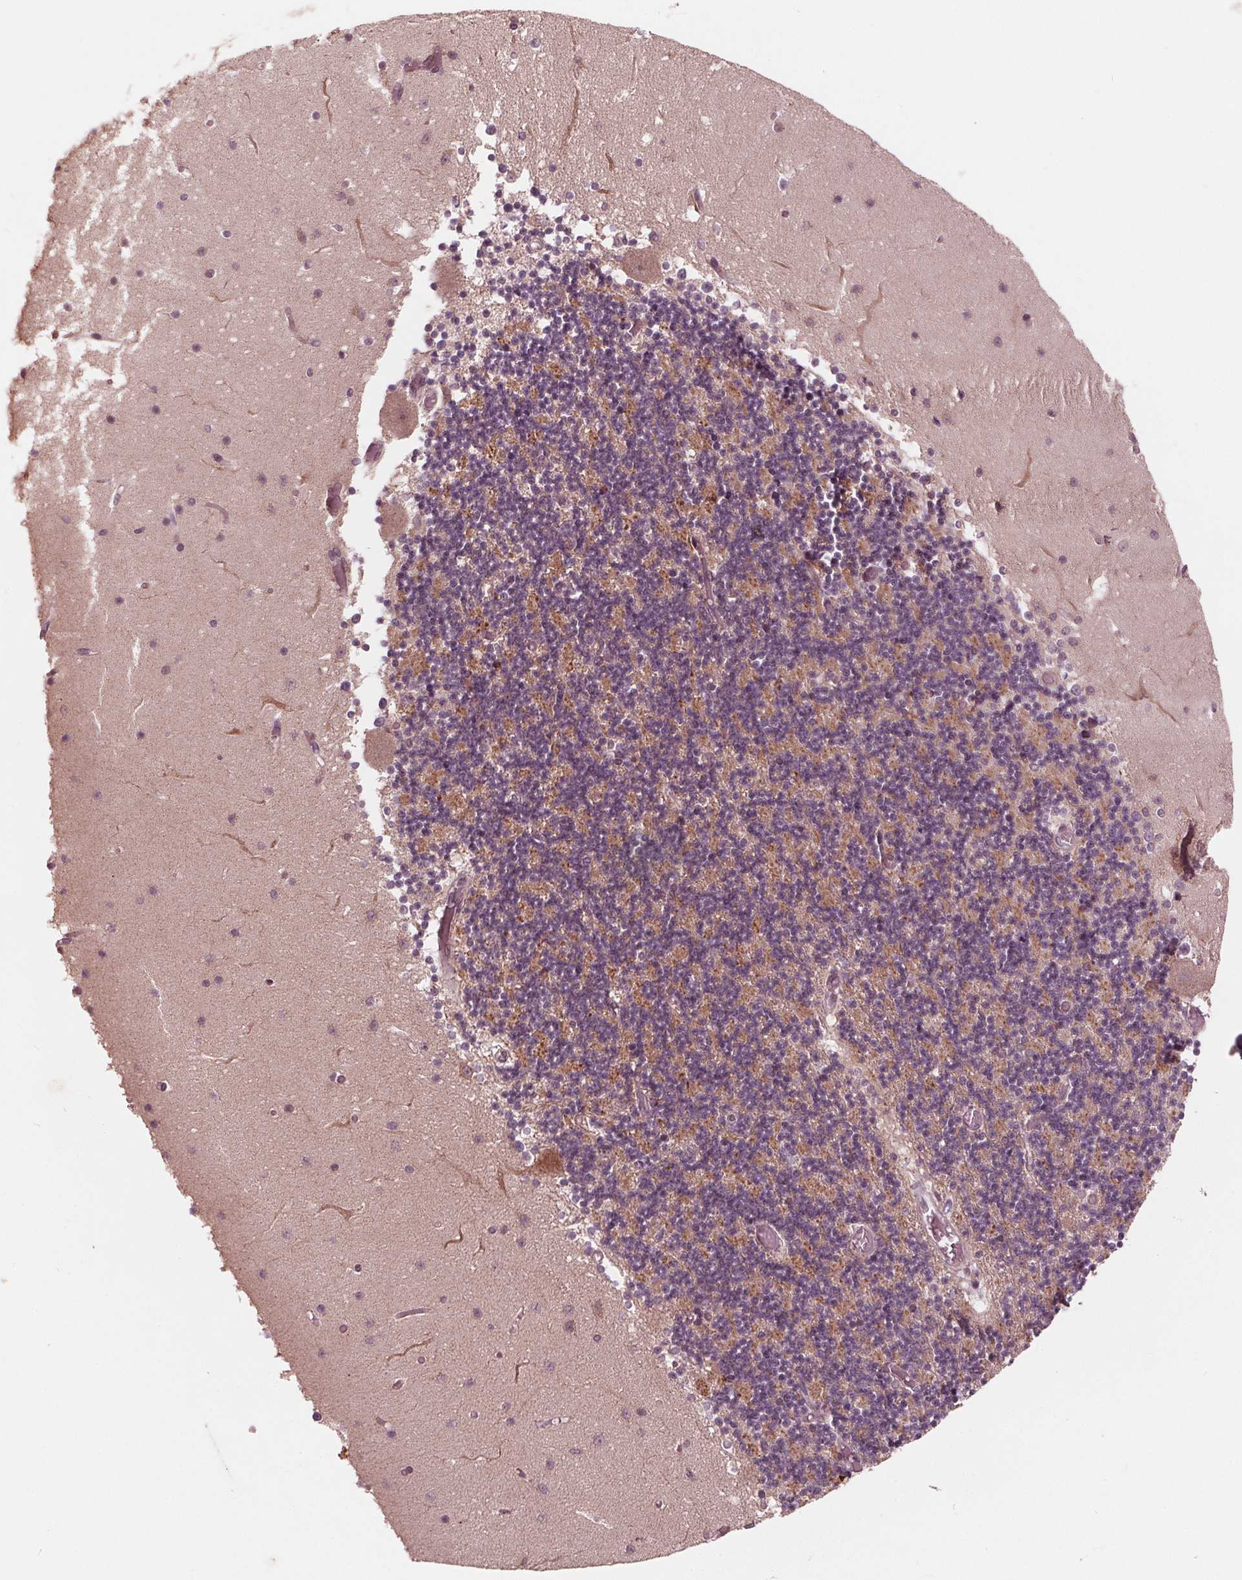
{"staining": {"intensity": "moderate", "quantity": "25%-75%", "location": "cytoplasmic/membranous"}, "tissue": "cerebellum", "cell_type": "Cells in granular layer", "image_type": "normal", "snomed": [{"axis": "morphology", "description": "Normal tissue, NOS"}, {"axis": "topography", "description": "Cerebellum"}], "caption": "High-magnification brightfield microscopy of normal cerebellum stained with DAB (brown) and counterstained with hematoxylin (blue). cells in granular layer exhibit moderate cytoplasmic/membranous expression is present in about25%-75% of cells. Using DAB (brown) and hematoxylin (blue) stains, captured at high magnification using brightfield microscopy.", "gene": "UBALD1", "patient": {"sex": "female", "age": 28}}